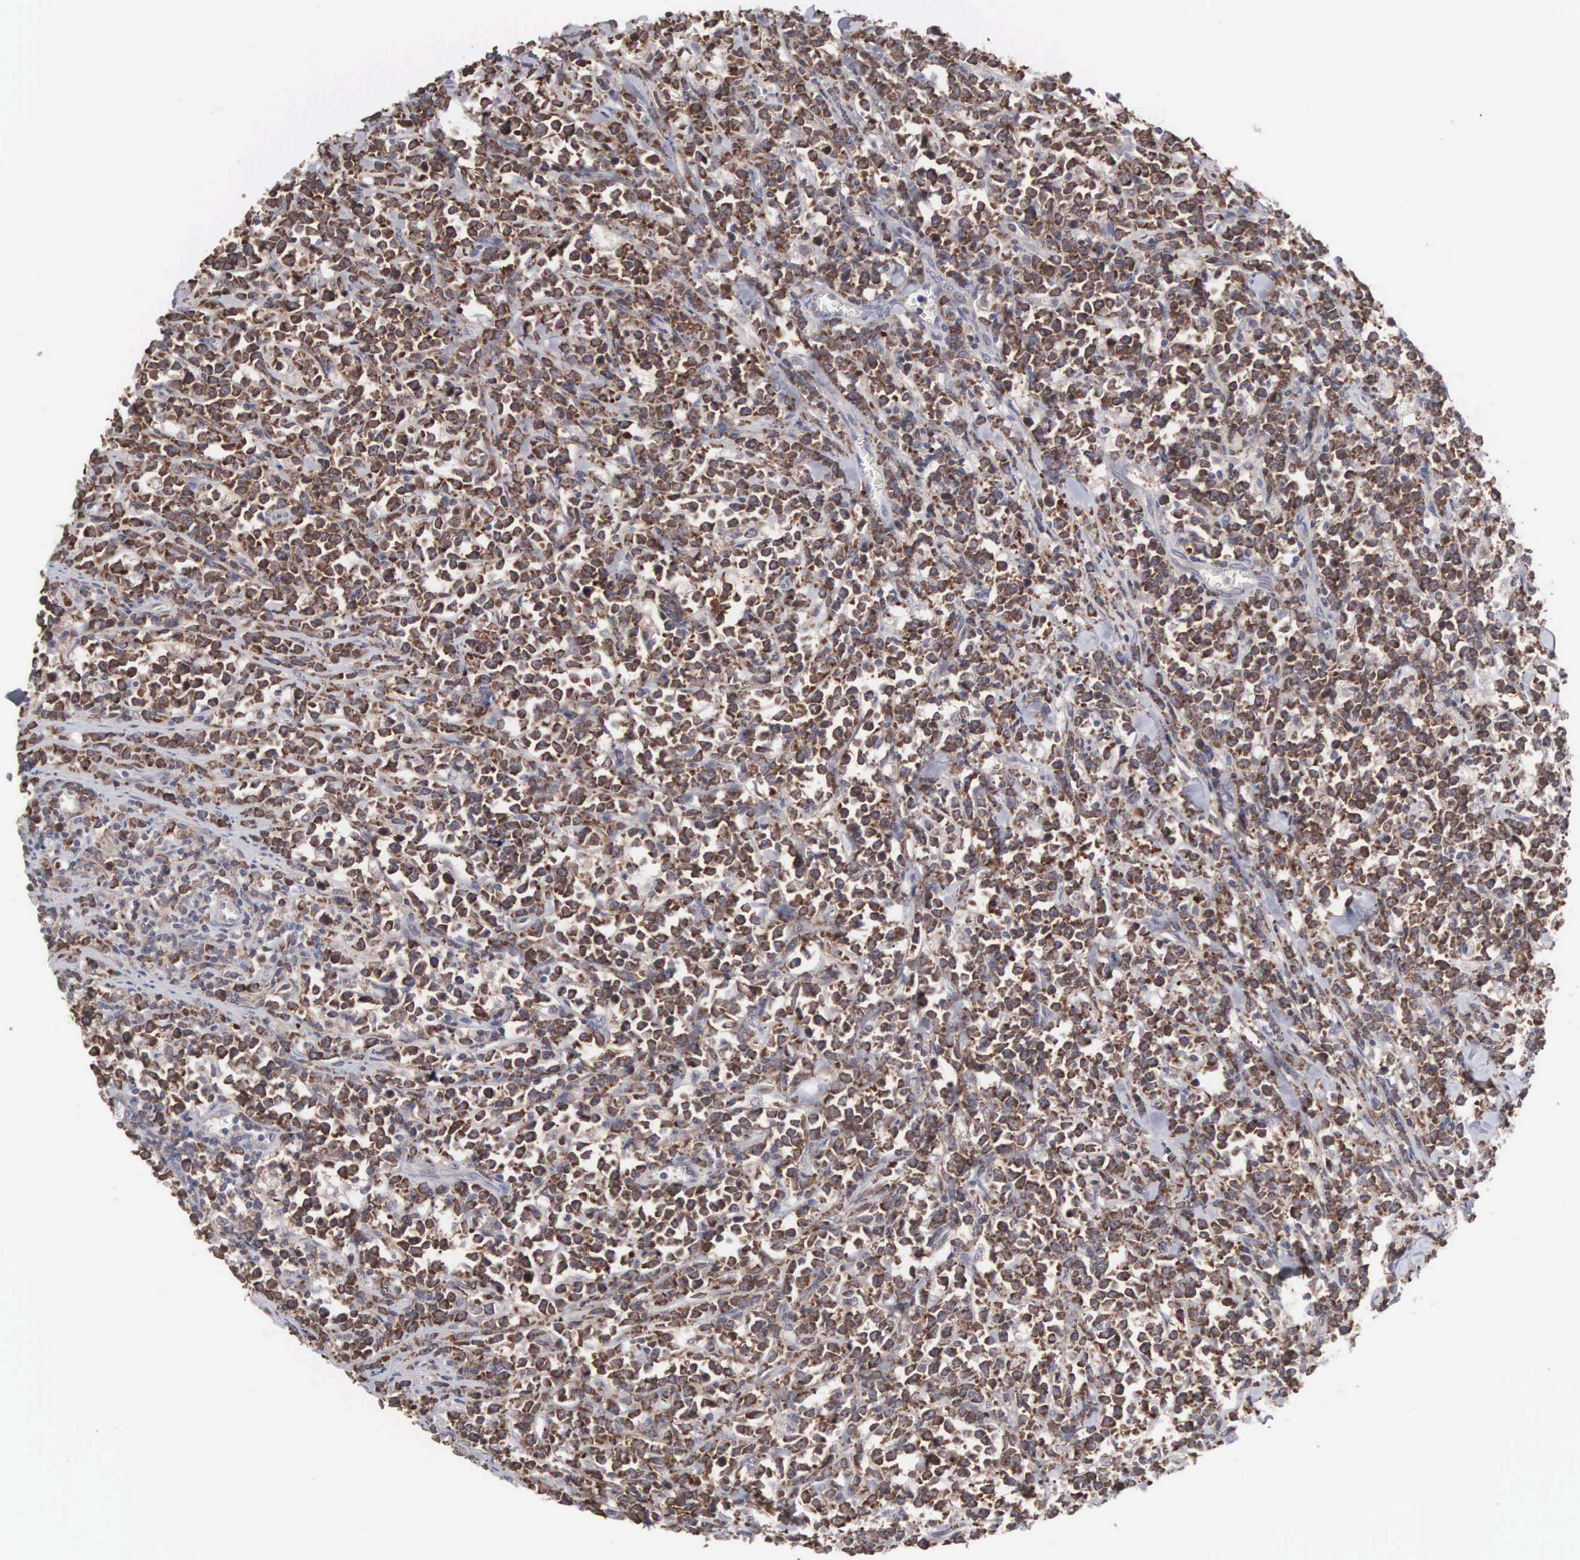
{"staining": {"intensity": "moderate", "quantity": ">75%", "location": "cytoplasmic/membranous"}, "tissue": "lymphoma", "cell_type": "Tumor cells", "image_type": "cancer", "snomed": [{"axis": "morphology", "description": "Malignant lymphoma, non-Hodgkin's type, High grade"}, {"axis": "topography", "description": "Small intestine"}, {"axis": "topography", "description": "Colon"}], "caption": "Tumor cells demonstrate medium levels of moderate cytoplasmic/membranous positivity in about >75% of cells in lymphoma. The staining is performed using DAB brown chromogen to label protein expression. The nuclei are counter-stained blue using hematoxylin.", "gene": "MTHFD1", "patient": {"sex": "male", "age": 8}}